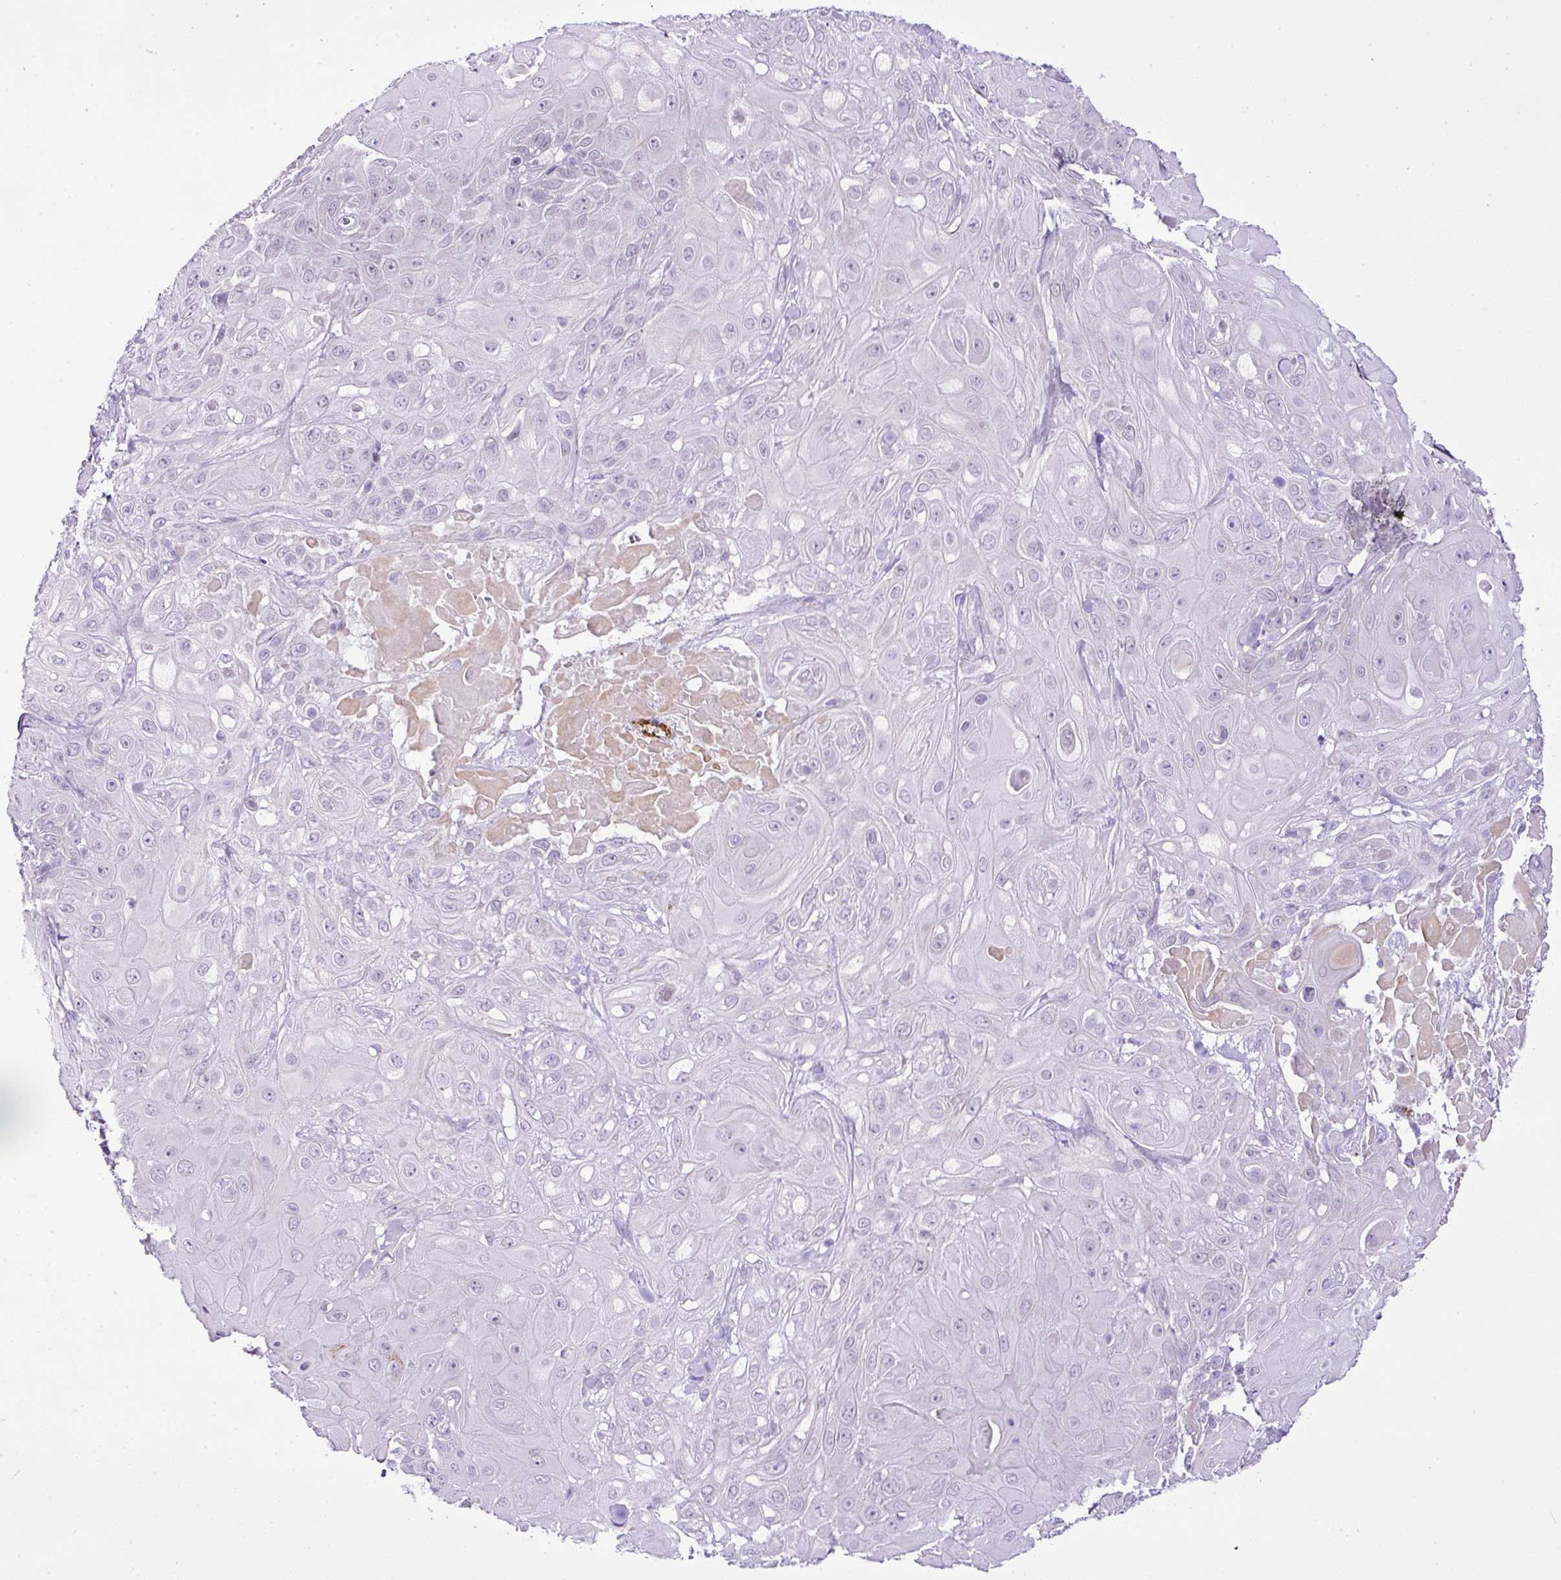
{"staining": {"intensity": "negative", "quantity": "none", "location": "none"}, "tissue": "skin cancer", "cell_type": "Tumor cells", "image_type": "cancer", "snomed": [{"axis": "morphology", "description": "Normal tissue, NOS"}, {"axis": "morphology", "description": "Squamous cell carcinoma, NOS"}, {"axis": "topography", "description": "Skin"}, {"axis": "topography", "description": "Cartilage tissue"}], "caption": "This image is of squamous cell carcinoma (skin) stained with immunohistochemistry (IHC) to label a protein in brown with the nuclei are counter-stained blue. There is no expression in tumor cells.", "gene": "CMTM5", "patient": {"sex": "female", "age": 79}}